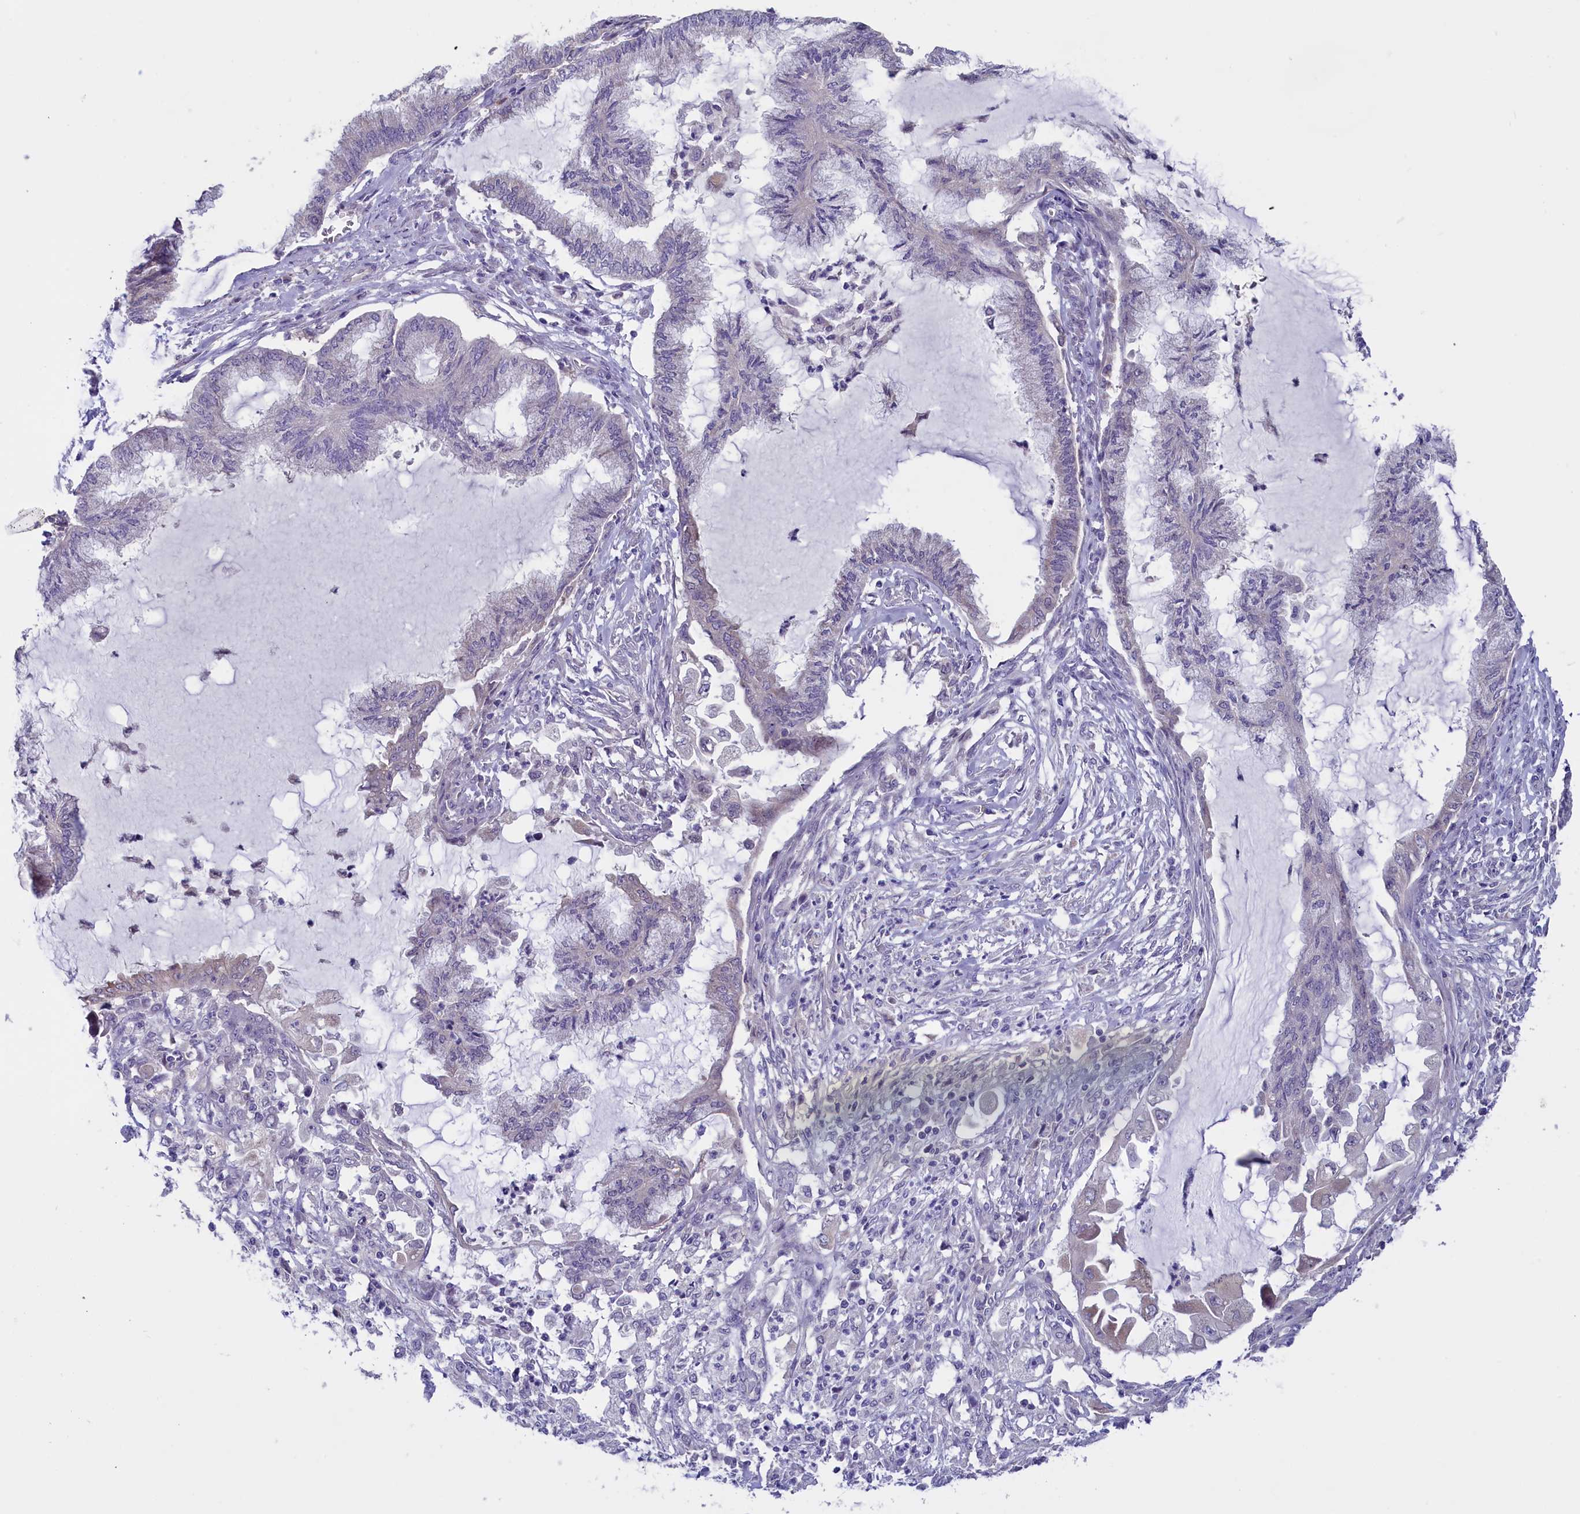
{"staining": {"intensity": "negative", "quantity": "none", "location": "none"}, "tissue": "endometrial cancer", "cell_type": "Tumor cells", "image_type": "cancer", "snomed": [{"axis": "morphology", "description": "Adenocarcinoma, NOS"}, {"axis": "topography", "description": "Endometrium"}], "caption": "High power microscopy histopathology image of an immunohistochemistry histopathology image of endometrial cancer, revealing no significant expression in tumor cells.", "gene": "ENPP6", "patient": {"sex": "female", "age": 86}}